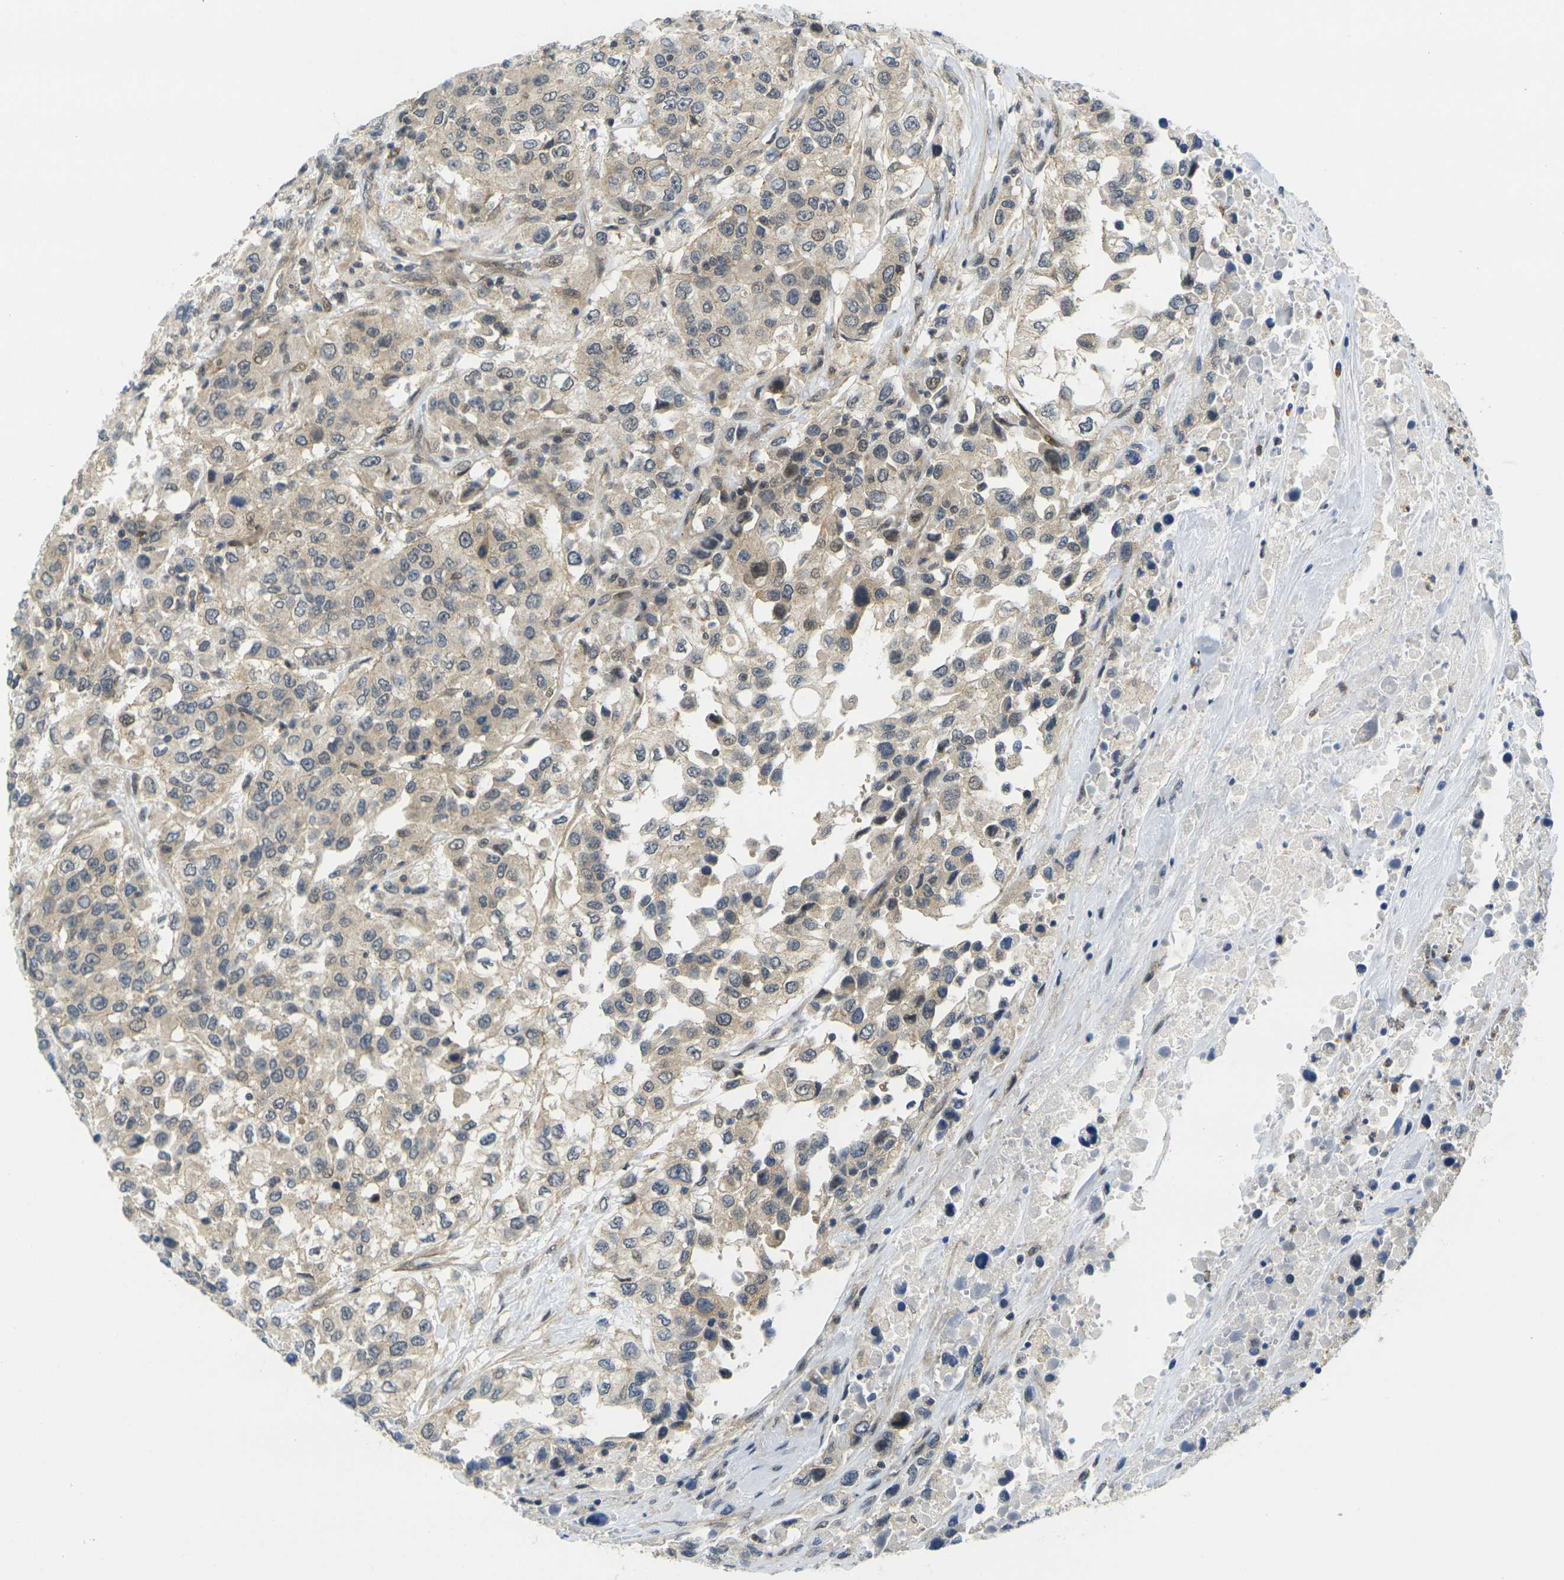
{"staining": {"intensity": "negative", "quantity": "none", "location": "none"}, "tissue": "urothelial cancer", "cell_type": "Tumor cells", "image_type": "cancer", "snomed": [{"axis": "morphology", "description": "Urothelial carcinoma, High grade"}, {"axis": "topography", "description": "Urinary bladder"}], "caption": "This is an IHC histopathology image of urothelial carcinoma (high-grade). There is no expression in tumor cells.", "gene": "KCTD10", "patient": {"sex": "female", "age": 80}}